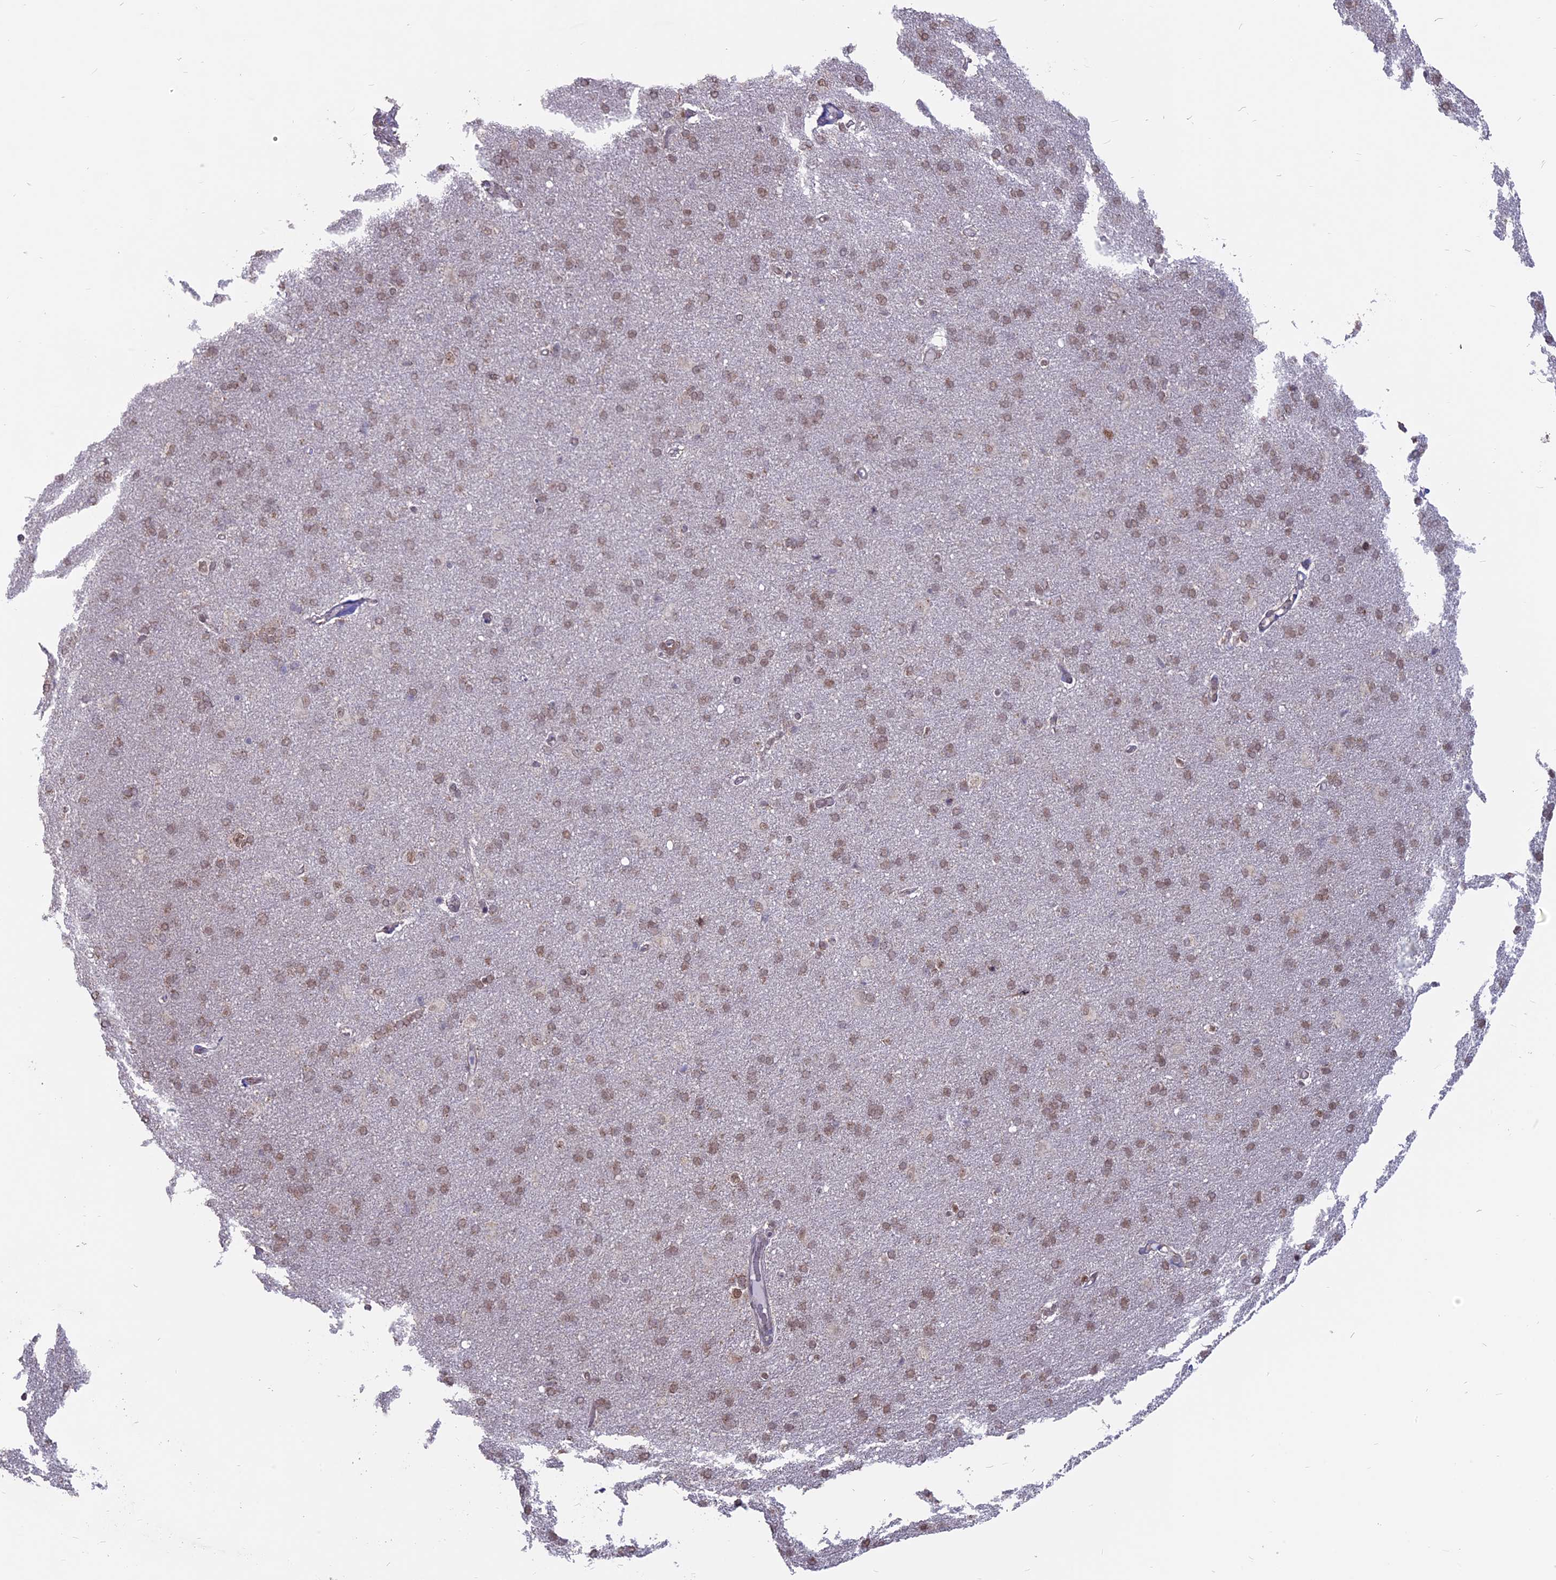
{"staining": {"intensity": "weak", "quantity": "25%-75%", "location": "cytoplasmic/membranous"}, "tissue": "cerebral cortex", "cell_type": "Endothelial cells", "image_type": "normal", "snomed": [{"axis": "morphology", "description": "Normal tissue, NOS"}, {"axis": "topography", "description": "Cerebral cortex"}], "caption": "Endothelial cells show weak cytoplasmic/membranous staining in approximately 25%-75% of cells in normal cerebral cortex. Ihc stains the protein in brown and the nuclei are stained blue.", "gene": "ARHGAP40", "patient": {"sex": "male", "age": 62}}